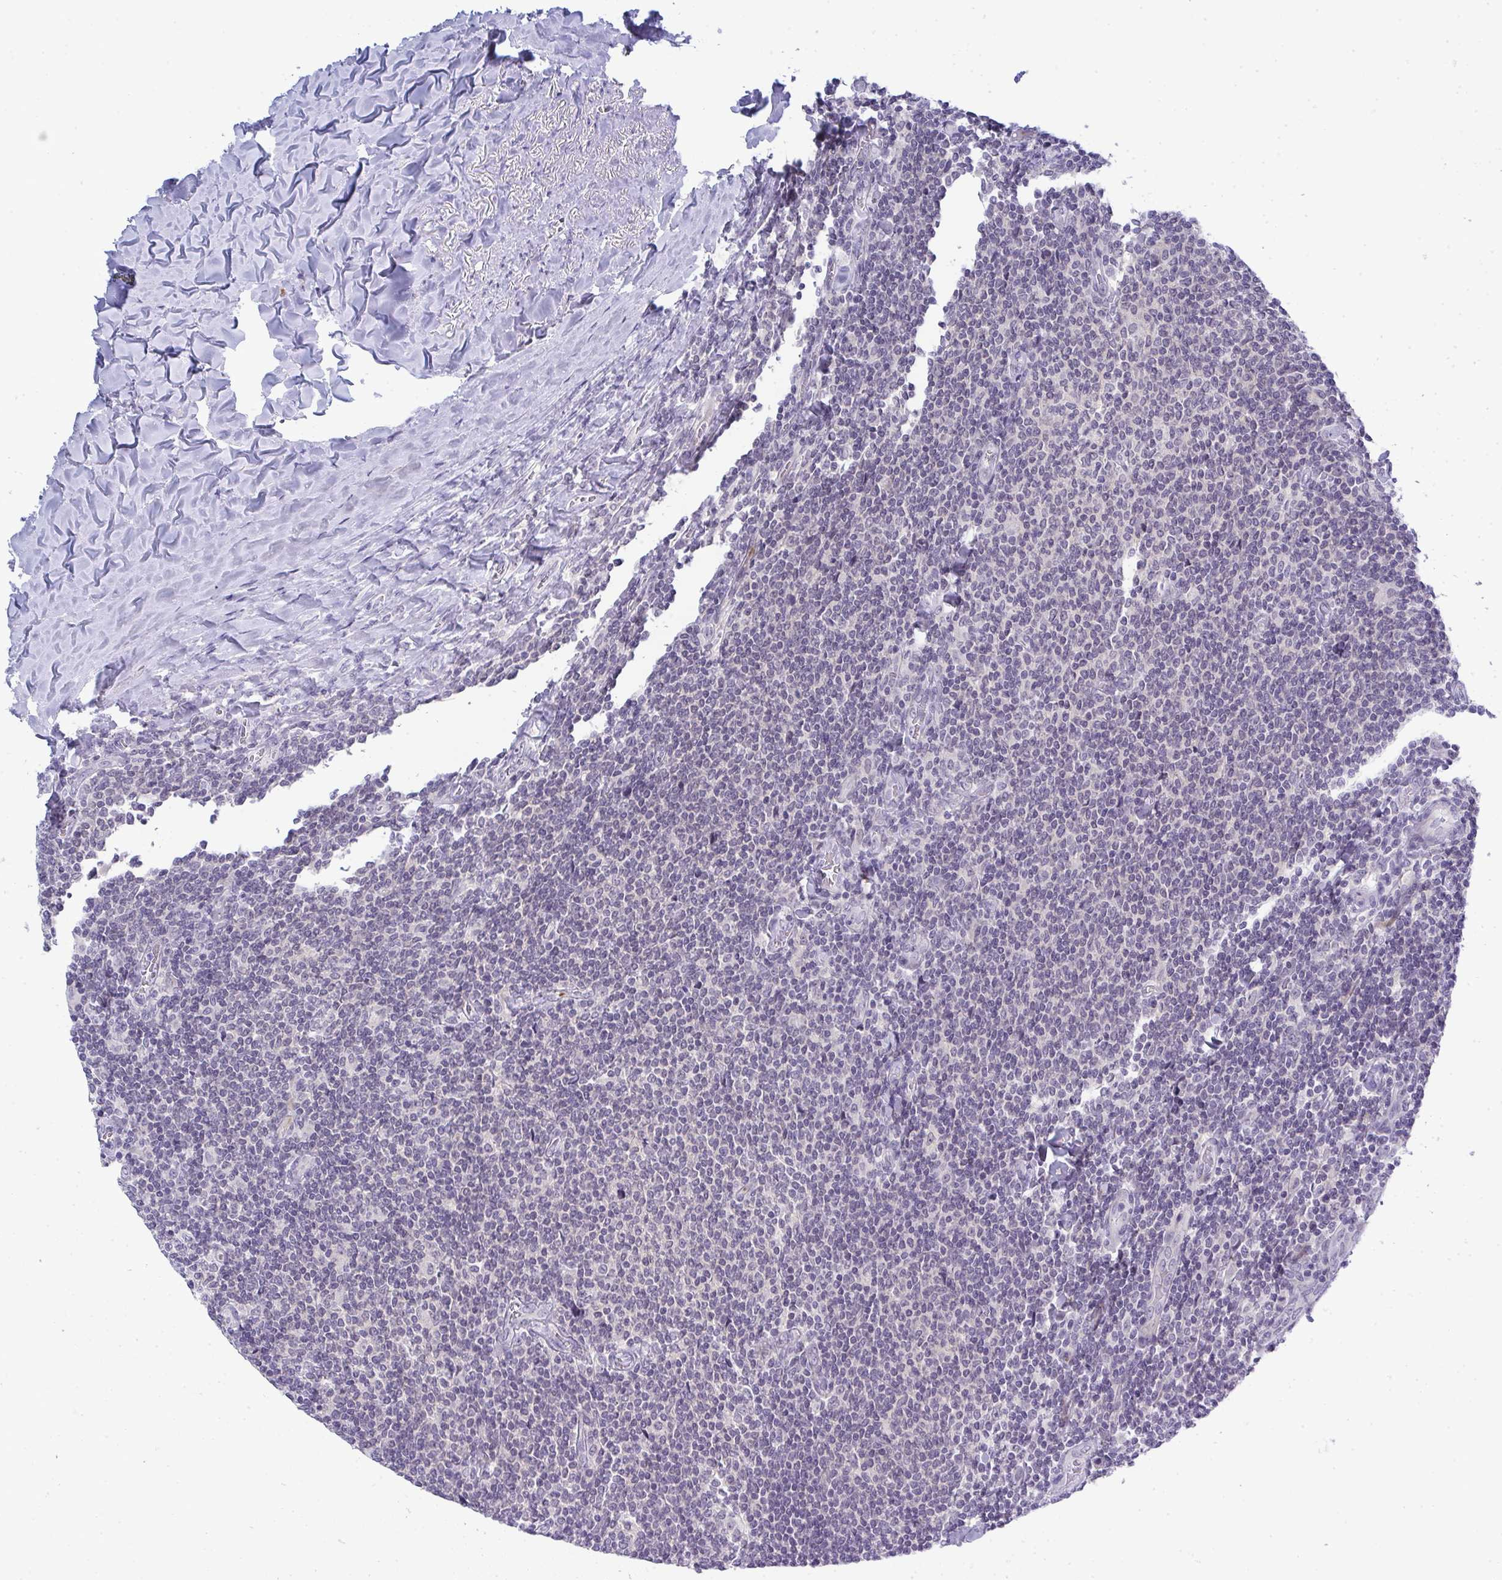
{"staining": {"intensity": "negative", "quantity": "none", "location": "none"}, "tissue": "lymphoma", "cell_type": "Tumor cells", "image_type": "cancer", "snomed": [{"axis": "morphology", "description": "Malignant lymphoma, non-Hodgkin's type, Low grade"}, {"axis": "topography", "description": "Lymph node"}], "caption": "A high-resolution histopathology image shows immunohistochemistry (IHC) staining of low-grade malignant lymphoma, non-Hodgkin's type, which reveals no significant expression in tumor cells.", "gene": "TMEM82", "patient": {"sex": "male", "age": 52}}